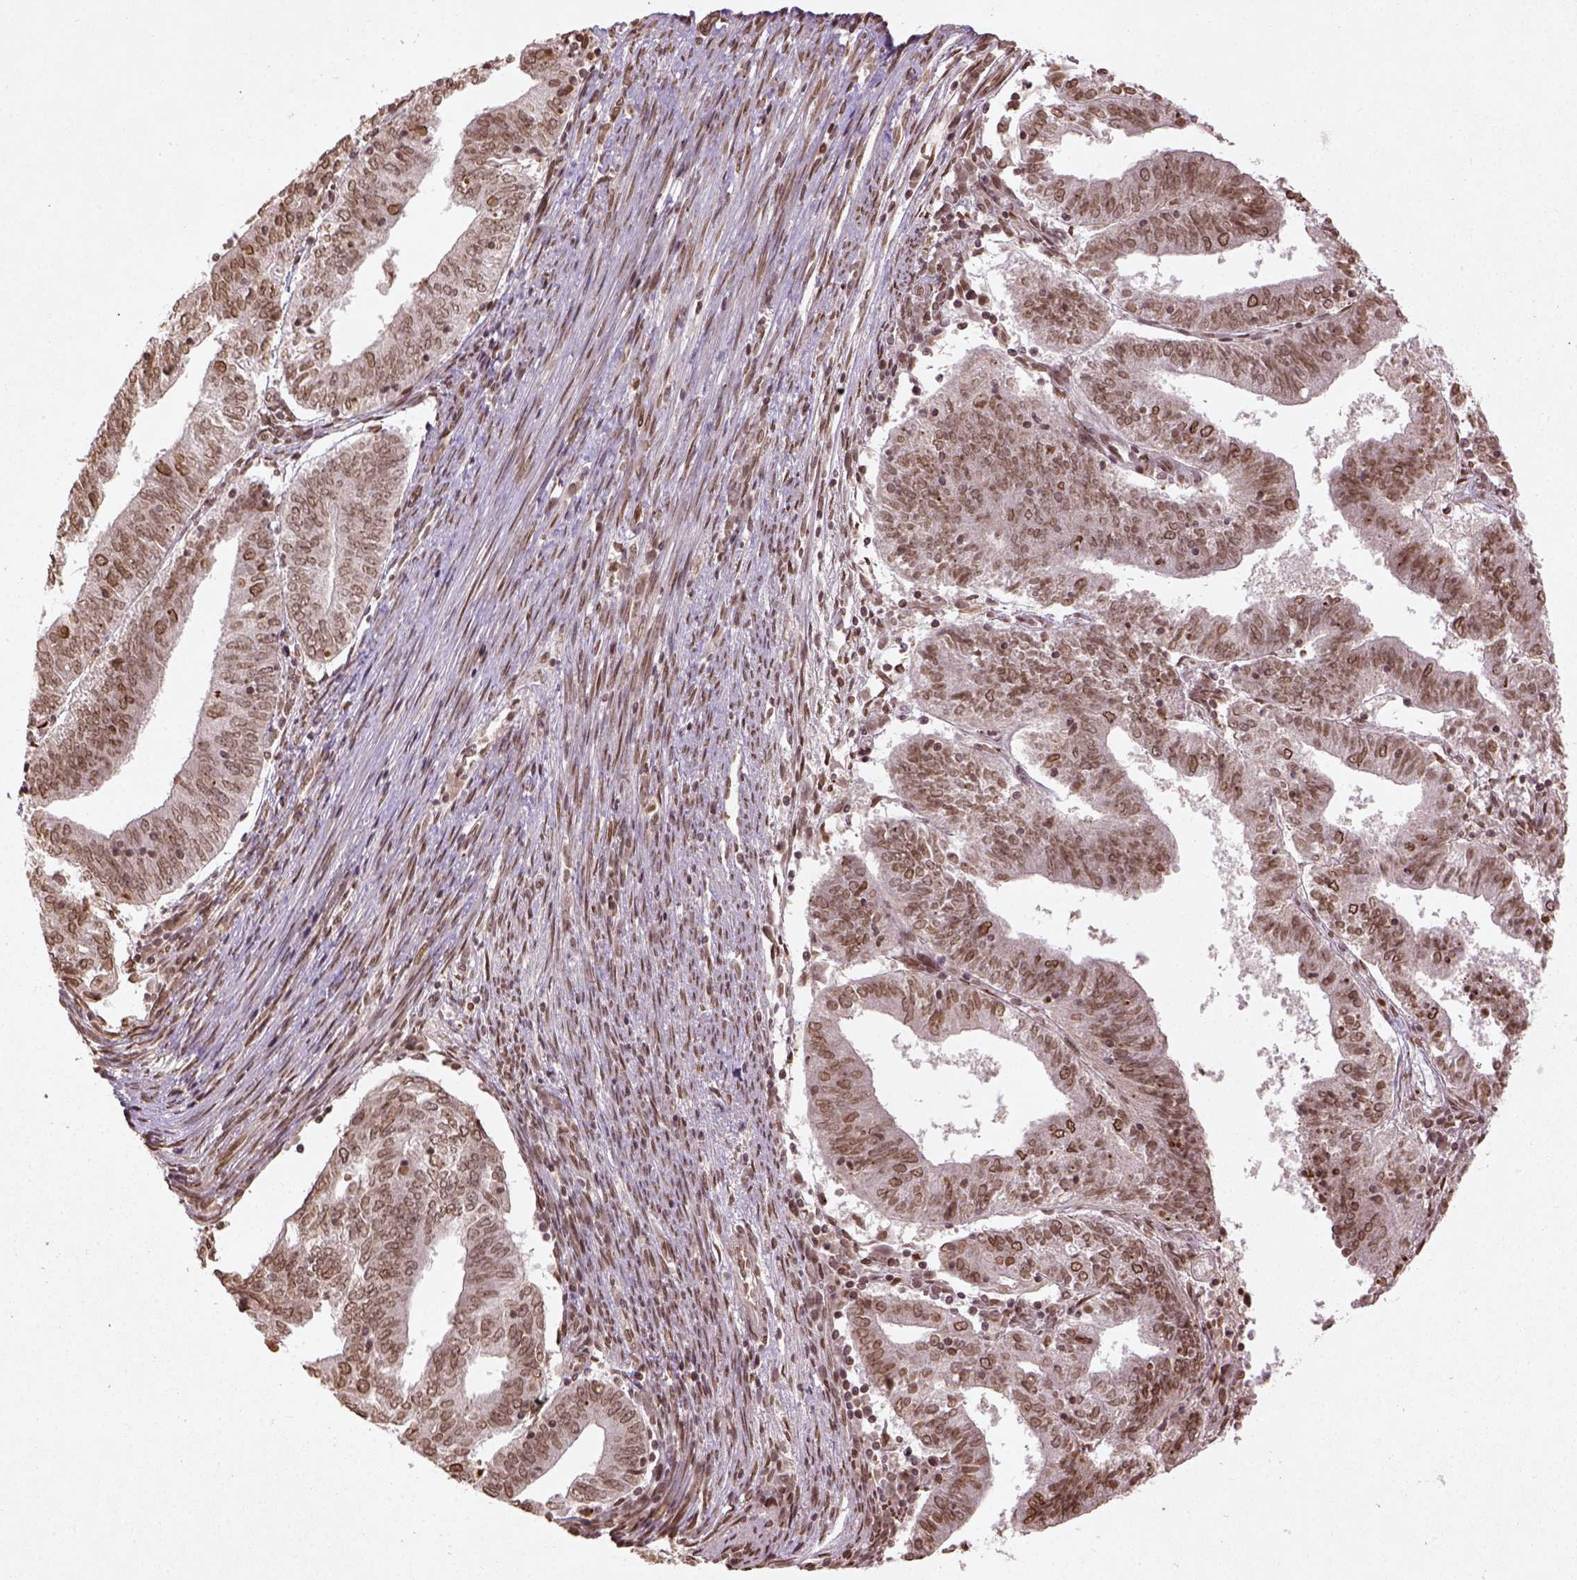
{"staining": {"intensity": "moderate", "quantity": ">75%", "location": "nuclear"}, "tissue": "endometrial cancer", "cell_type": "Tumor cells", "image_type": "cancer", "snomed": [{"axis": "morphology", "description": "Adenocarcinoma, NOS"}, {"axis": "topography", "description": "Endometrium"}], "caption": "The immunohistochemical stain labels moderate nuclear staining in tumor cells of adenocarcinoma (endometrial) tissue.", "gene": "BANF1", "patient": {"sex": "female", "age": 82}}